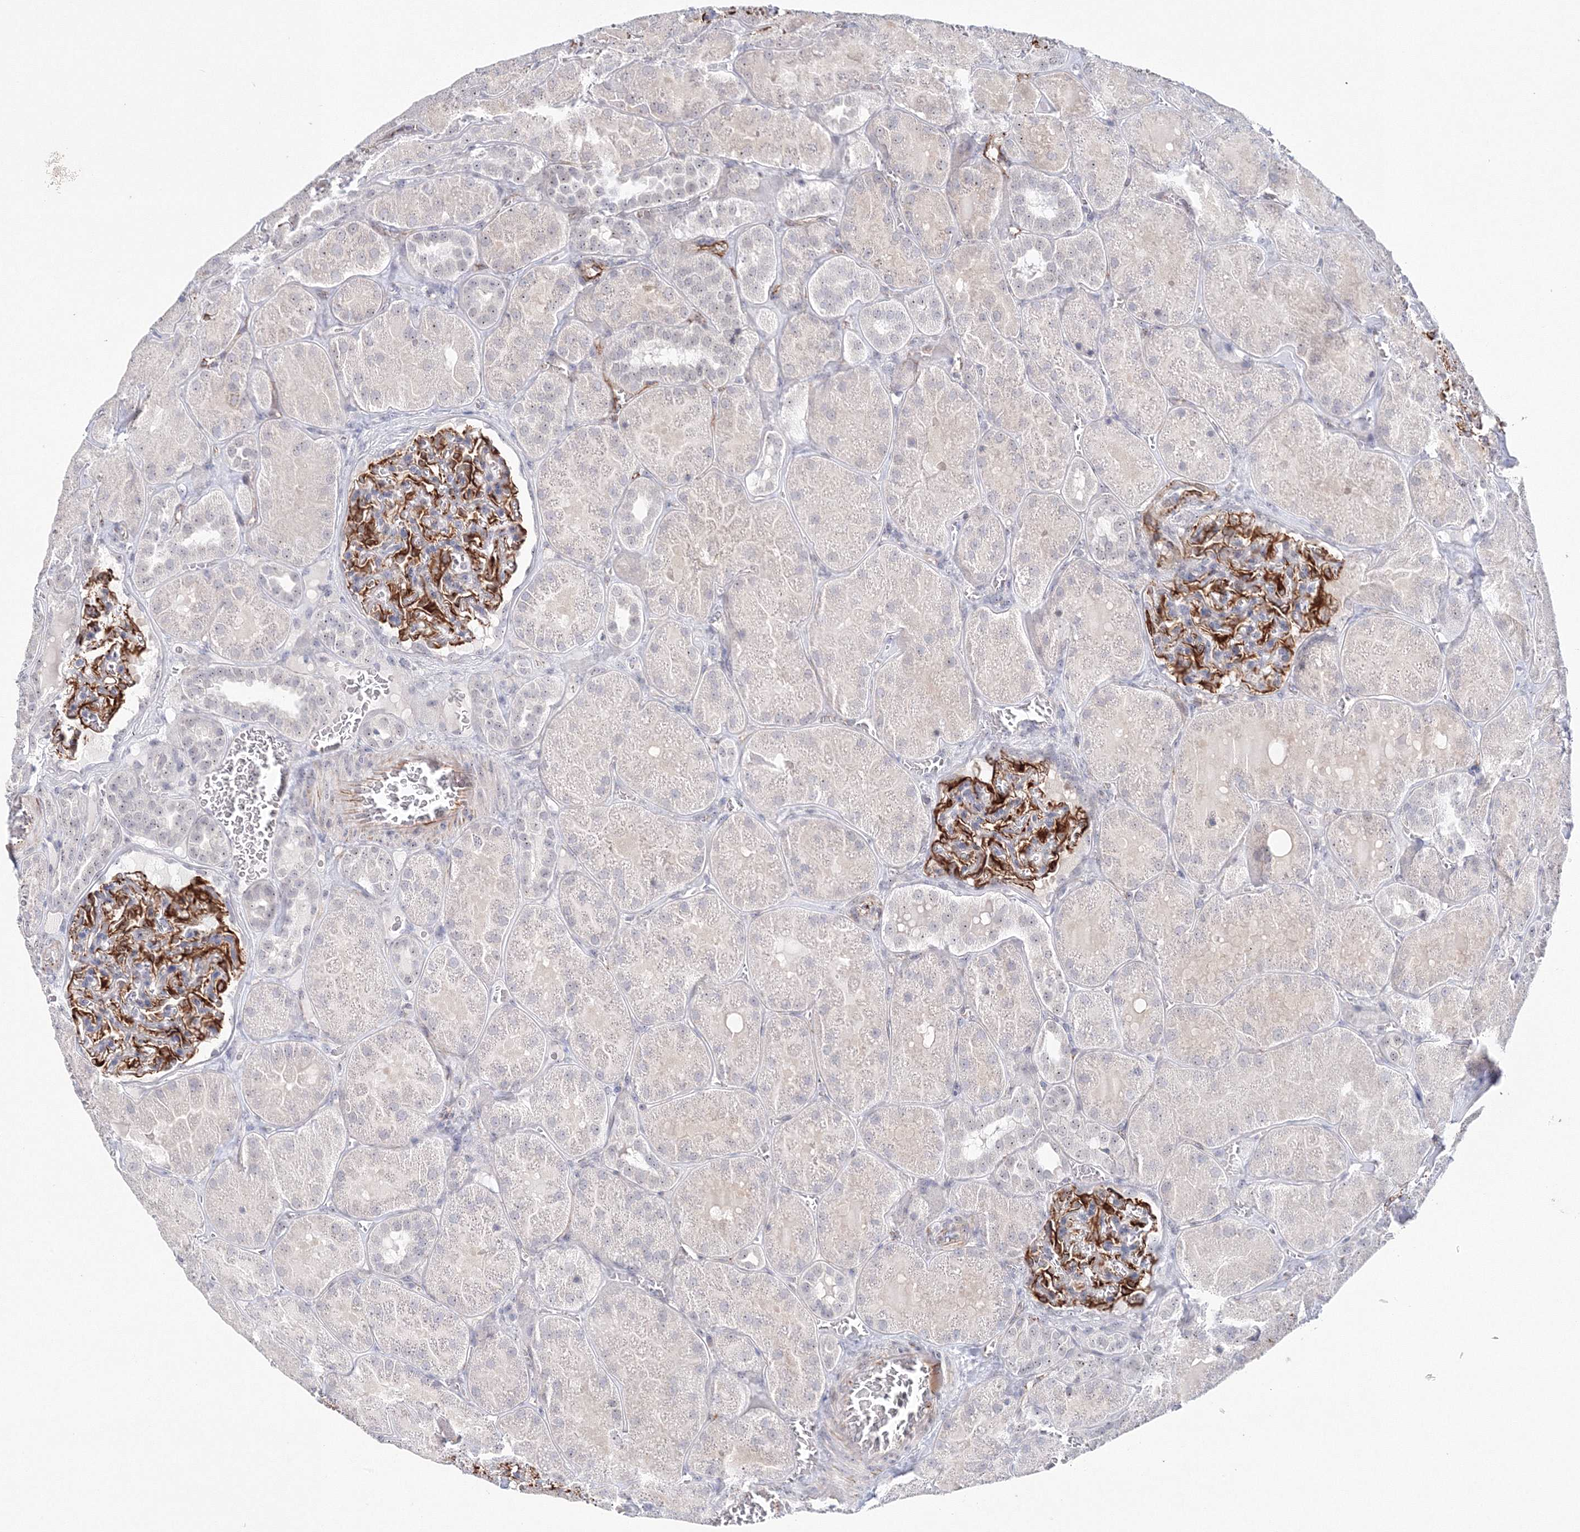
{"staining": {"intensity": "strong", "quantity": "25%-75%", "location": "cytoplasmic/membranous"}, "tissue": "kidney", "cell_type": "Cells in glomeruli", "image_type": "normal", "snomed": [{"axis": "morphology", "description": "Normal tissue, NOS"}, {"axis": "topography", "description": "Kidney"}], "caption": "Kidney stained with immunohistochemistry shows strong cytoplasmic/membranous positivity in approximately 25%-75% of cells in glomeruli. (Stains: DAB (3,3'-diaminobenzidine) in brown, nuclei in blue, Microscopy: brightfield microscopy at high magnification).", "gene": "SIRT7", "patient": {"sex": "male", "age": 28}}